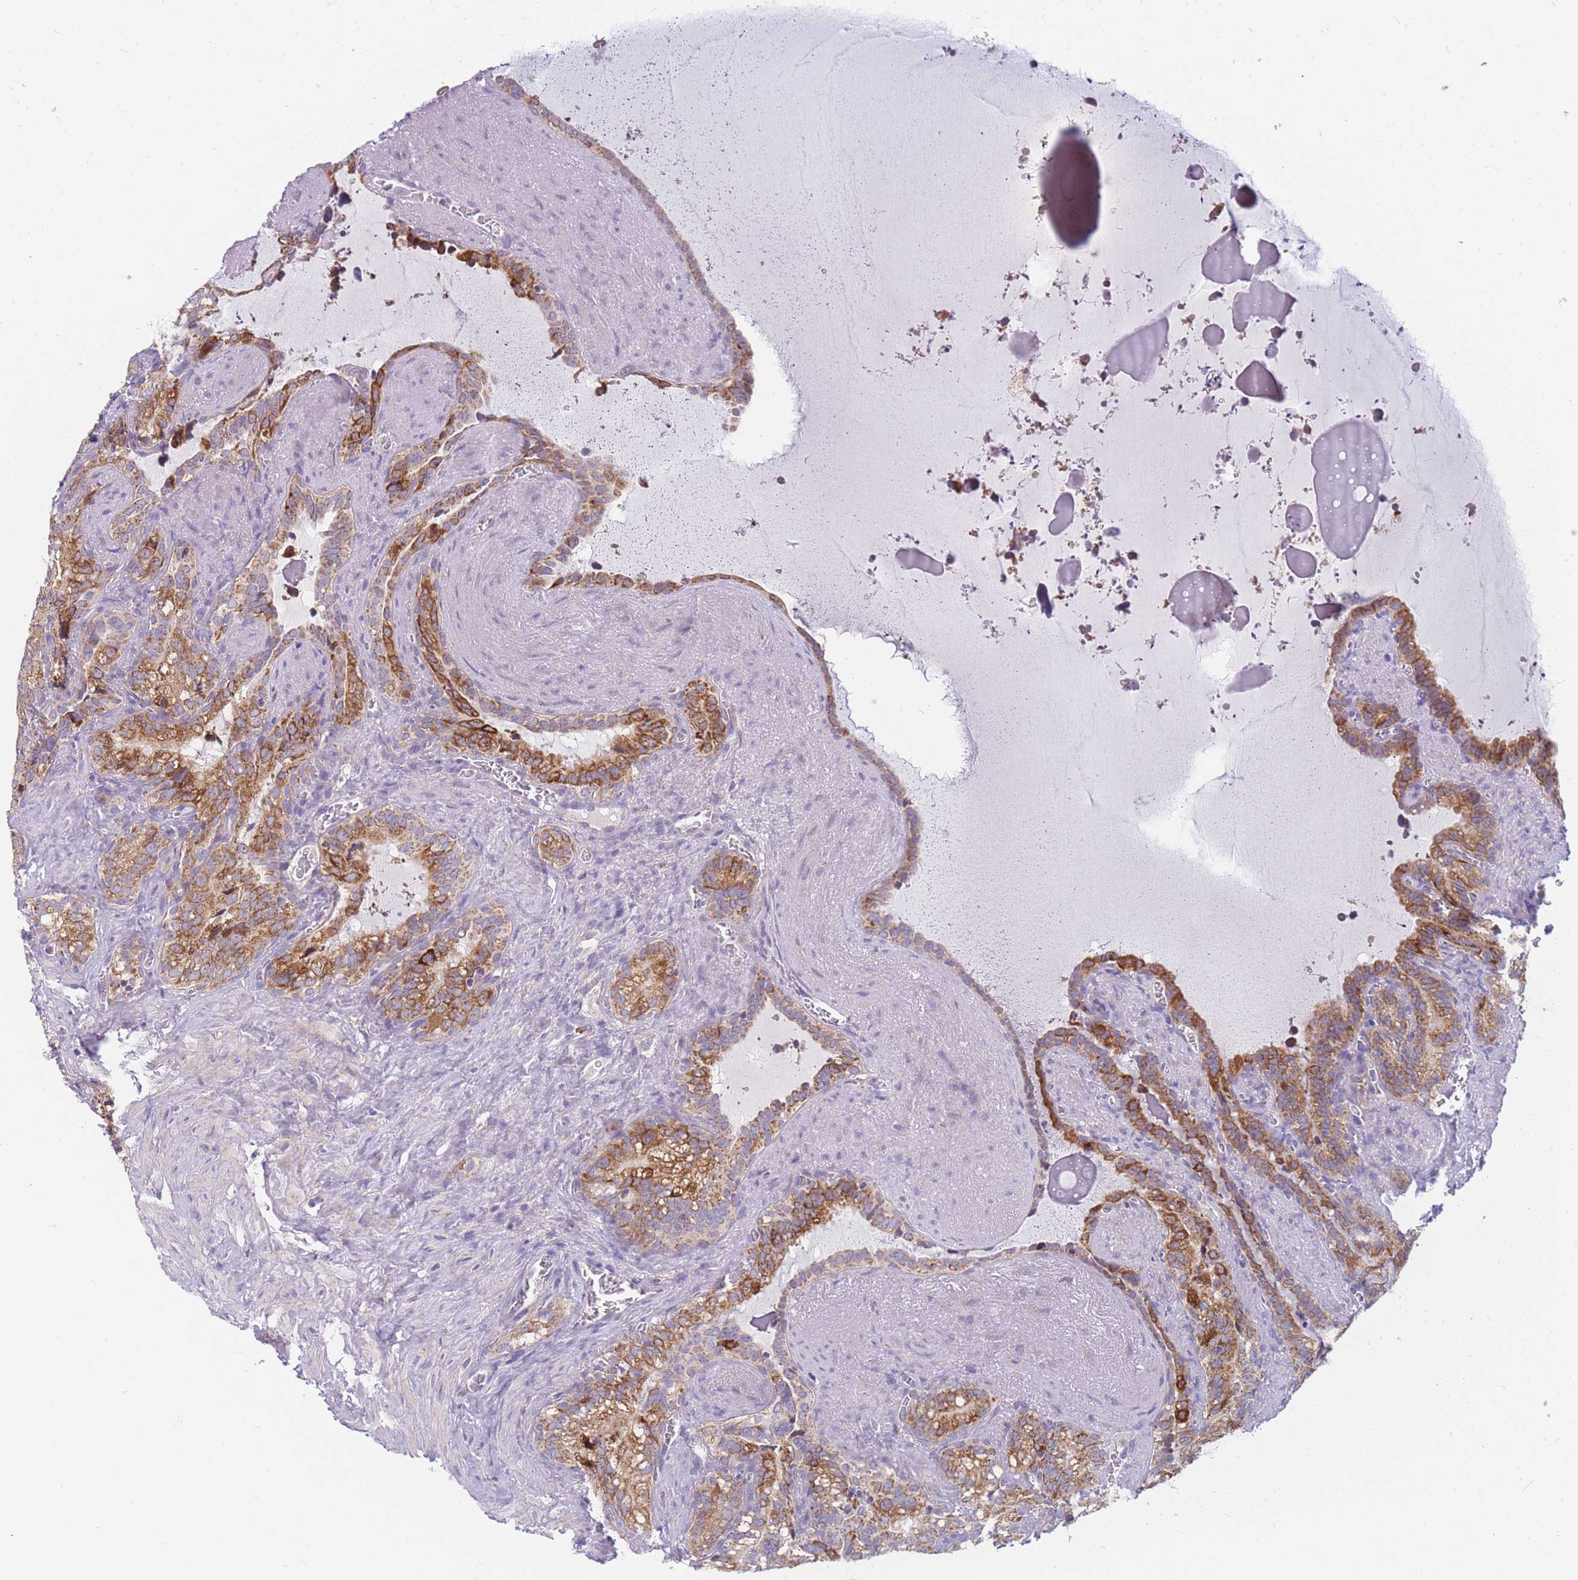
{"staining": {"intensity": "strong", "quantity": ">75%", "location": "cytoplasmic/membranous"}, "tissue": "seminal vesicle", "cell_type": "Glandular cells", "image_type": "normal", "snomed": [{"axis": "morphology", "description": "Normal tissue, NOS"}, {"axis": "topography", "description": "Prostate"}, {"axis": "topography", "description": "Seminal veicle"}], "caption": "Strong cytoplasmic/membranous positivity for a protein is seen in about >75% of glandular cells of unremarkable seminal vesicle using immunohistochemistry.", "gene": "MRPS11", "patient": {"sex": "male", "age": 58}}